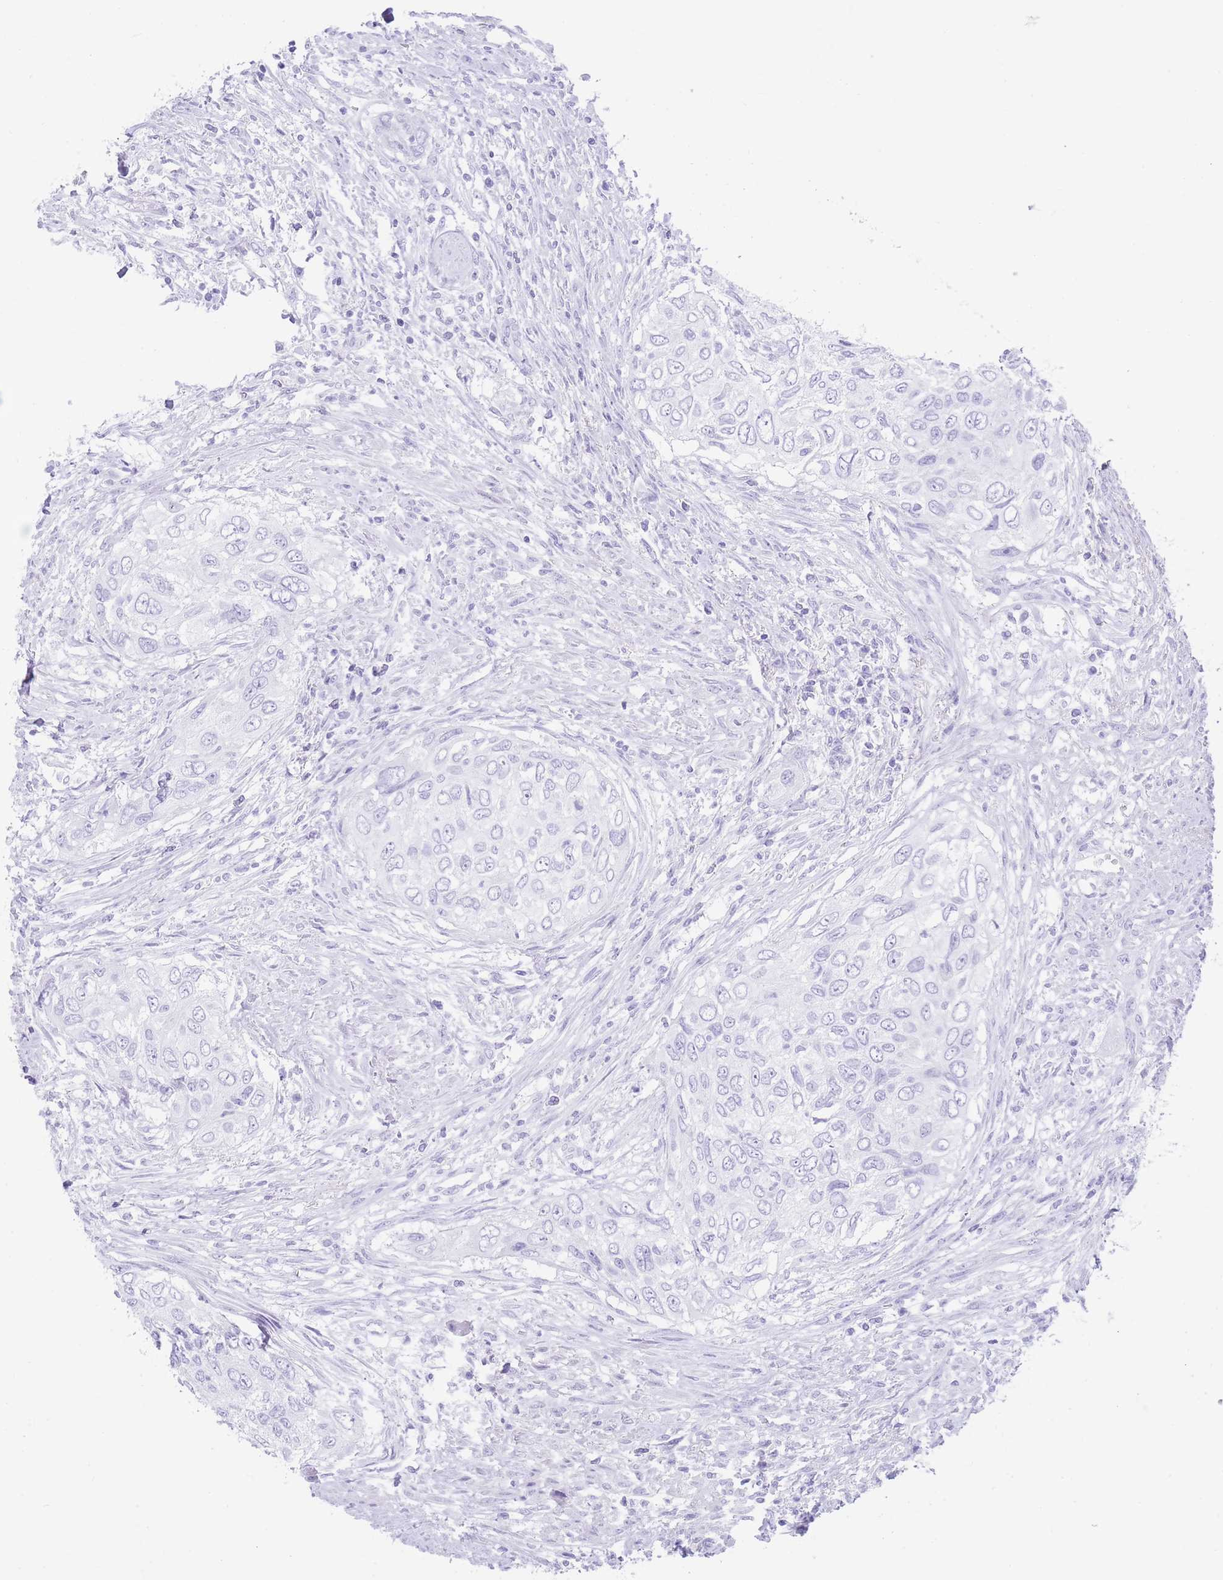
{"staining": {"intensity": "negative", "quantity": "none", "location": "none"}, "tissue": "urothelial cancer", "cell_type": "Tumor cells", "image_type": "cancer", "snomed": [{"axis": "morphology", "description": "Urothelial carcinoma, High grade"}, {"axis": "topography", "description": "Urinary bladder"}], "caption": "Immunohistochemical staining of human urothelial cancer exhibits no significant expression in tumor cells.", "gene": "ELOA2", "patient": {"sex": "female", "age": 60}}